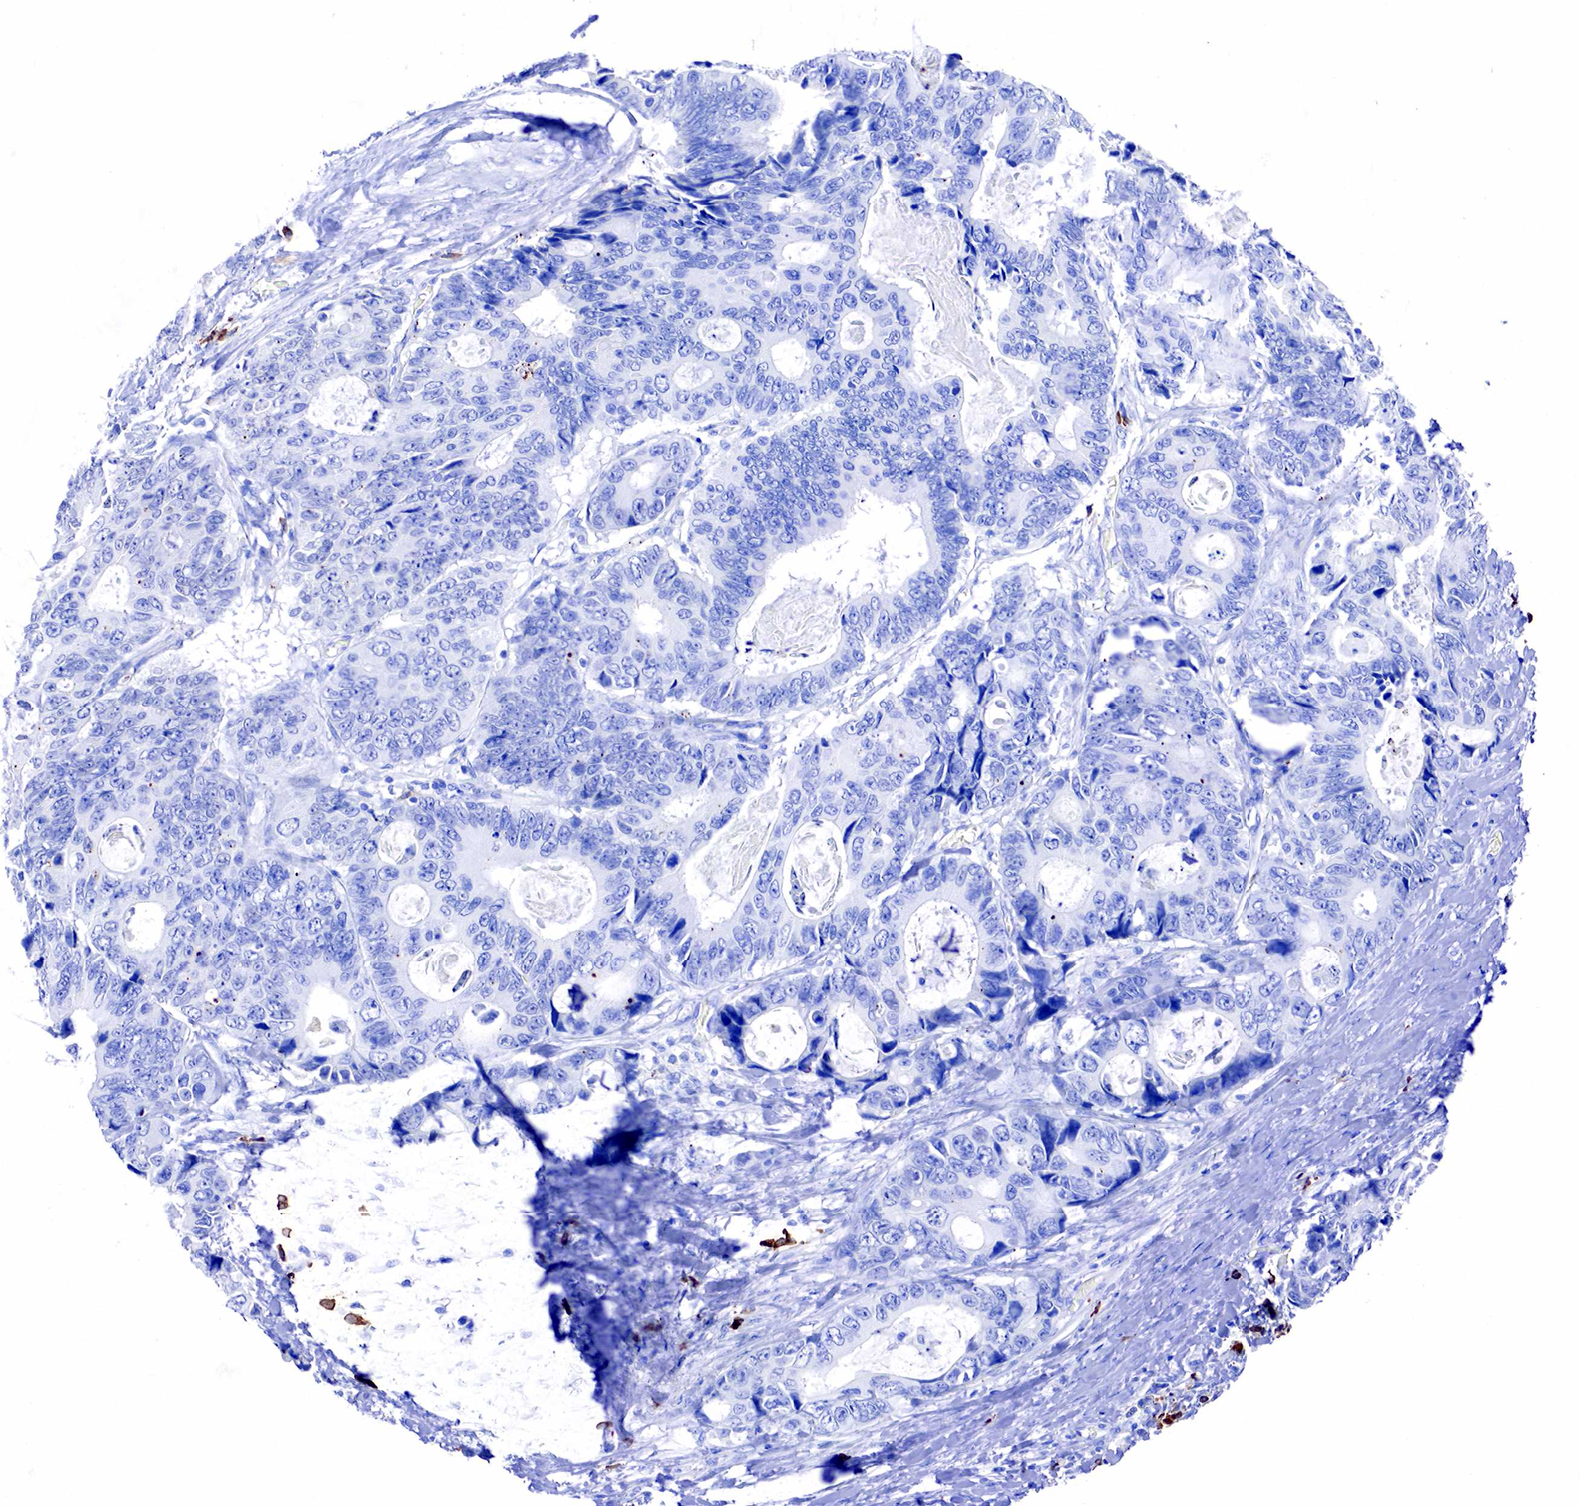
{"staining": {"intensity": "negative", "quantity": "none", "location": "none"}, "tissue": "colorectal cancer", "cell_type": "Tumor cells", "image_type": "cancer", "snomed": [{"axis": "morphology", "description": "Adenocarcinoma, NOS"}, {"axis": "topography", "description": "Rectum"}], "caption": "Tumor cells show no significant positivity in colorectal adenocarcinoma.", "gene": "CD79A", "patient": {"sex": "female", "age": 67}}